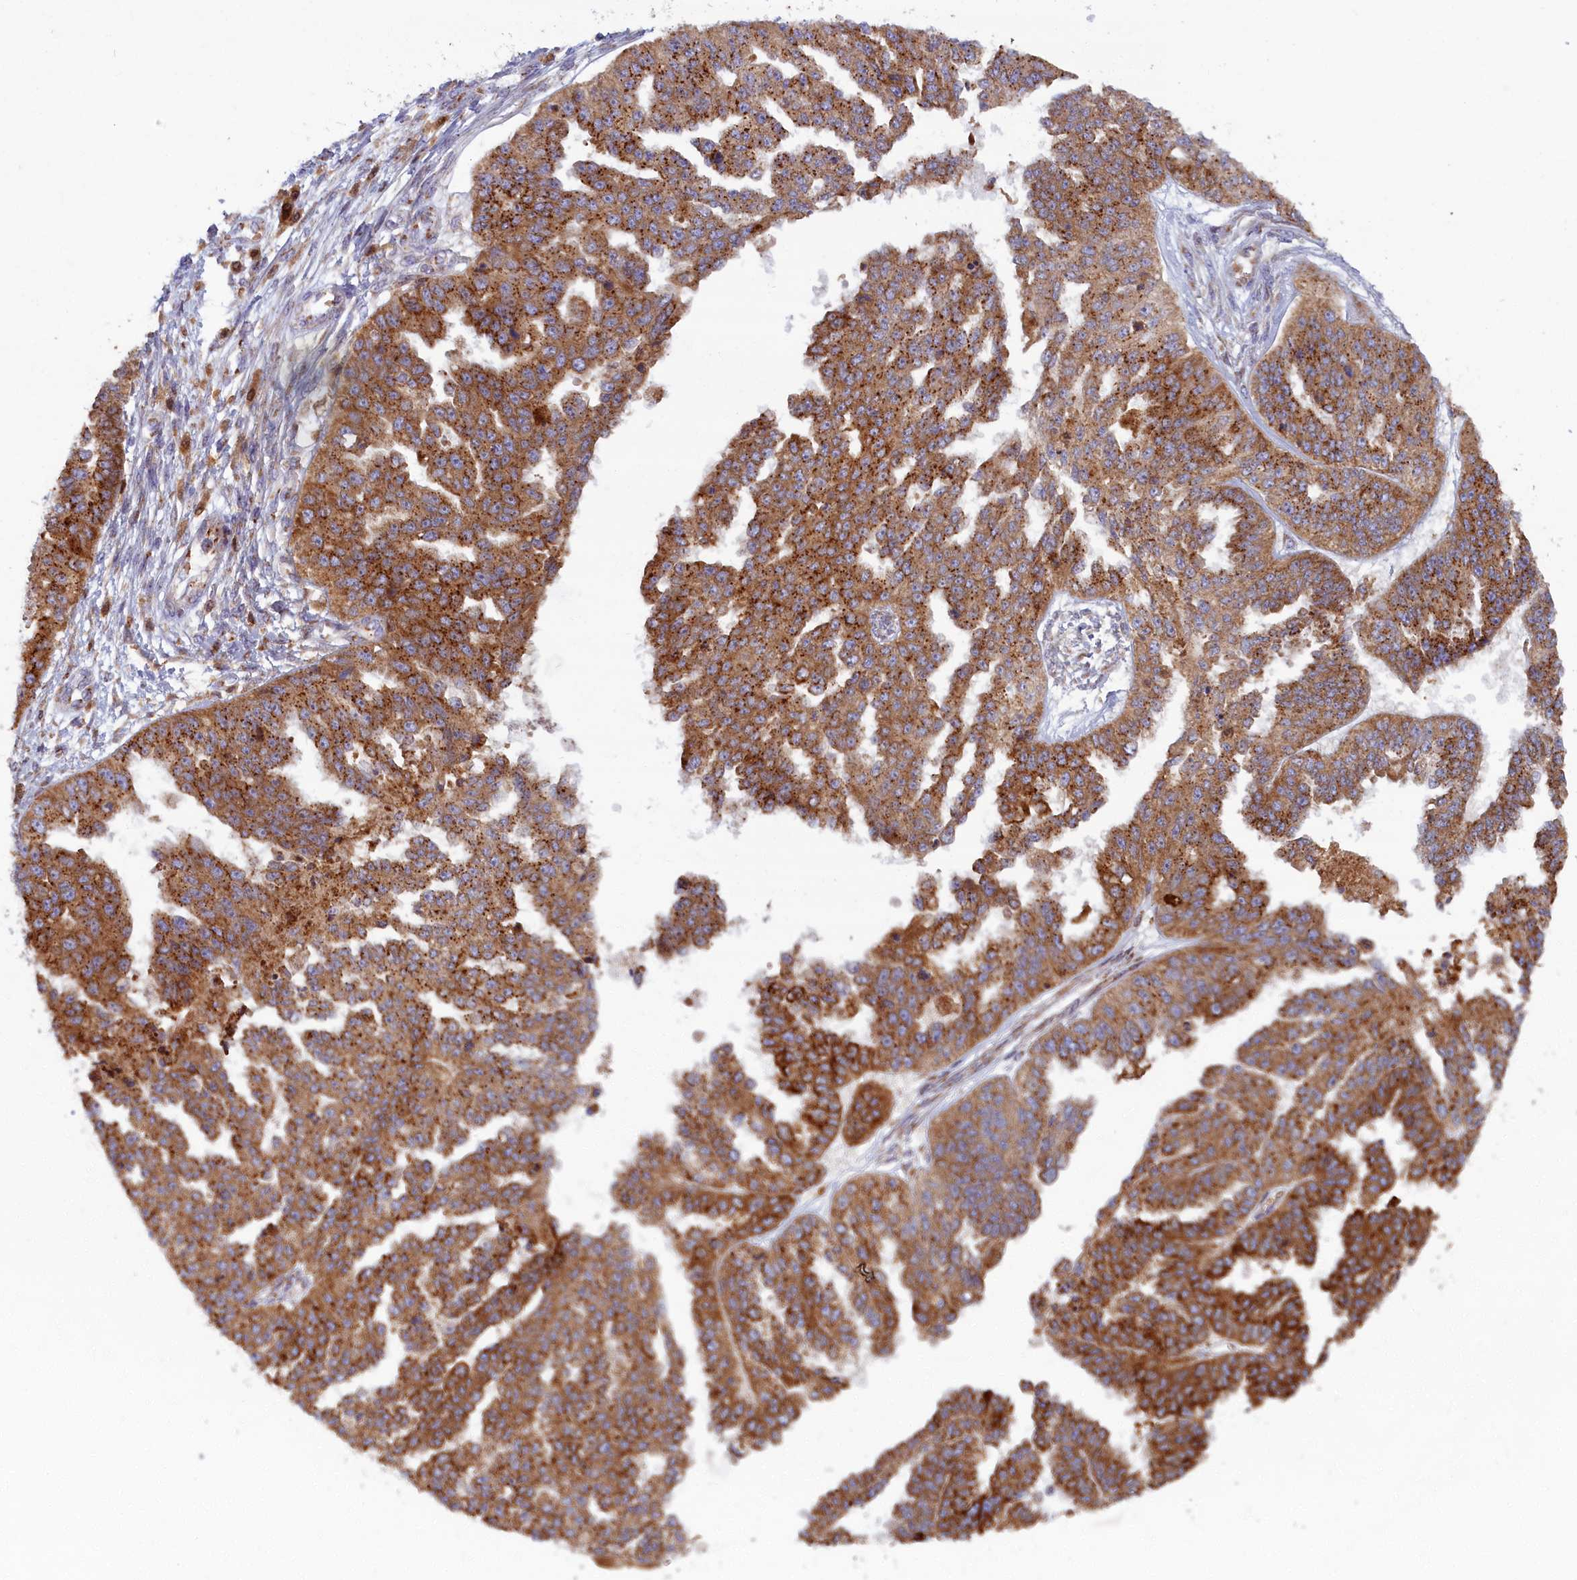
{"staining": {"intensity": "strong", "quantity": ">75%", "location": "cytoplasmic/membranous"}, "tissue": "ovarian cancer", "cell_type": "Tumor cells", "image_type": "cancer", "snomed": [{"axis": "morphology", "description": "Cystadenocarcinoma, serous, NOS"}, {"axis": "topography", "description": "Ovary"}], "caption": "Immunohistochemistry (DAB (3,3'-diaminobenzidine)) staining of human serous cystadenocarcinoma (ovarian) exhibits strong cytoplasmic/membranous protein positivity in about >75% of tumor cells.", "gene": "BLVRB", "patient": {"sex": "female", "age": 58}}